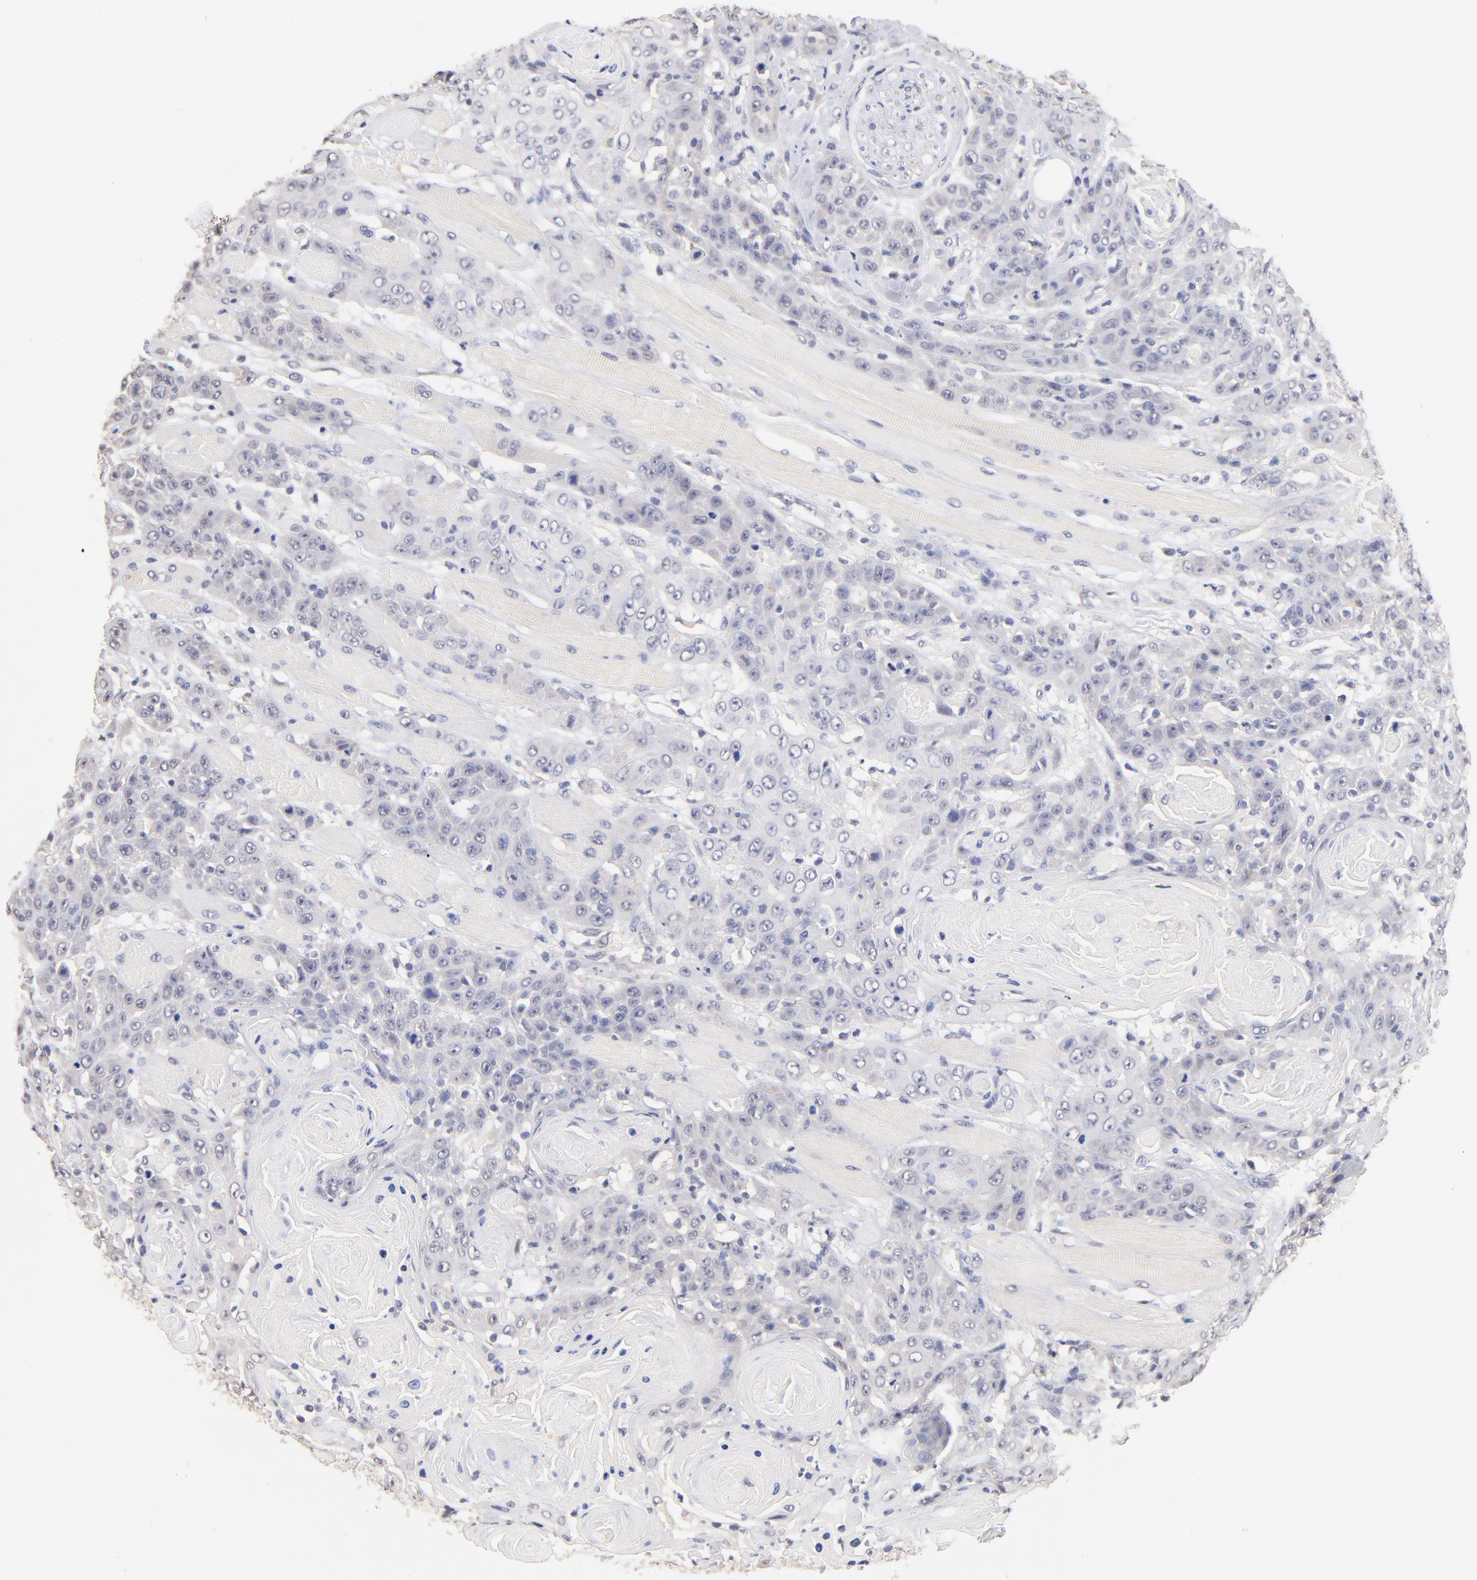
{"staining": {"intensity": "negative", "quantity": "none", "location": "none"}, "tissue": "head and neck cancer", "cell_type": "Tumor cells", "image_type": "cancer", "snomed": [{"axis": "morphology", "description": "Squamous cell carcinoma, NOS"}, {"axis": "topography", "description": "Head-Neck"}], "caption": "Photomicrograph shows no significant protein expression in tumor cells of head and neck squamous cell carcinoma. Nuclei are stained in blue.", "gene": "RIBC2", "patient": {"sex": "female", "age": 84}}